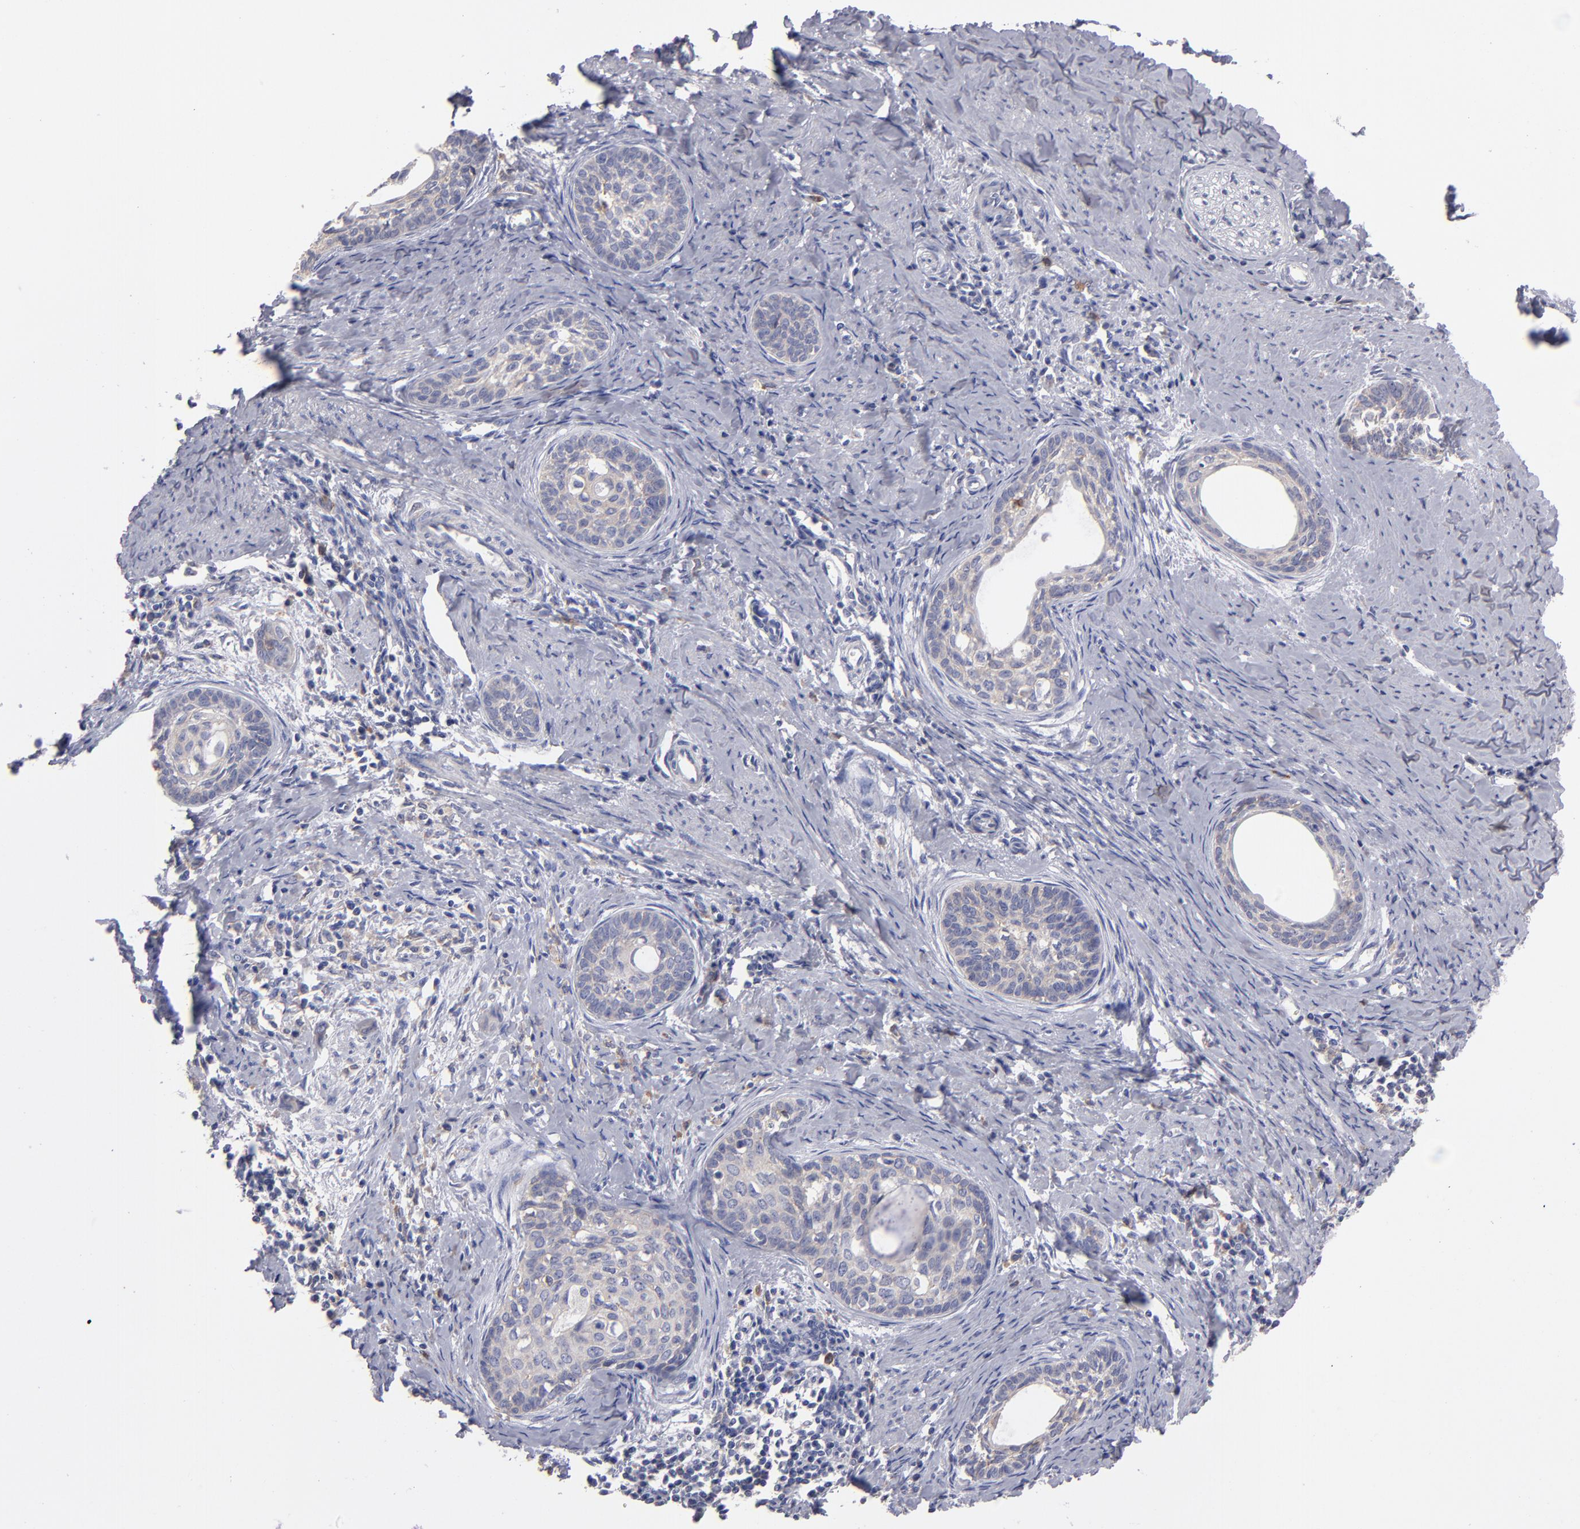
{"staining": {"intensity": "weak", "quantity": ">75%", "location": "cytoplasmic/membranous"}, "tissue": "cervical cancer", "cell_type": "Tumor cells", "image_type": "cancer", "snomed": [{"axis": "morphology", "description": "Squamous cell carcinoma, NOS"}, {"axis": "topography", "description": "Cervix"}], "caption": "This is an image of immunohistochemistry staining of squamous cell carcinoma (cervical), which shows weak expression in the cytoplasmic/membranous of tumor cells.", "gene": "FGR", "patient": {"sex": "female", "age": 33}}